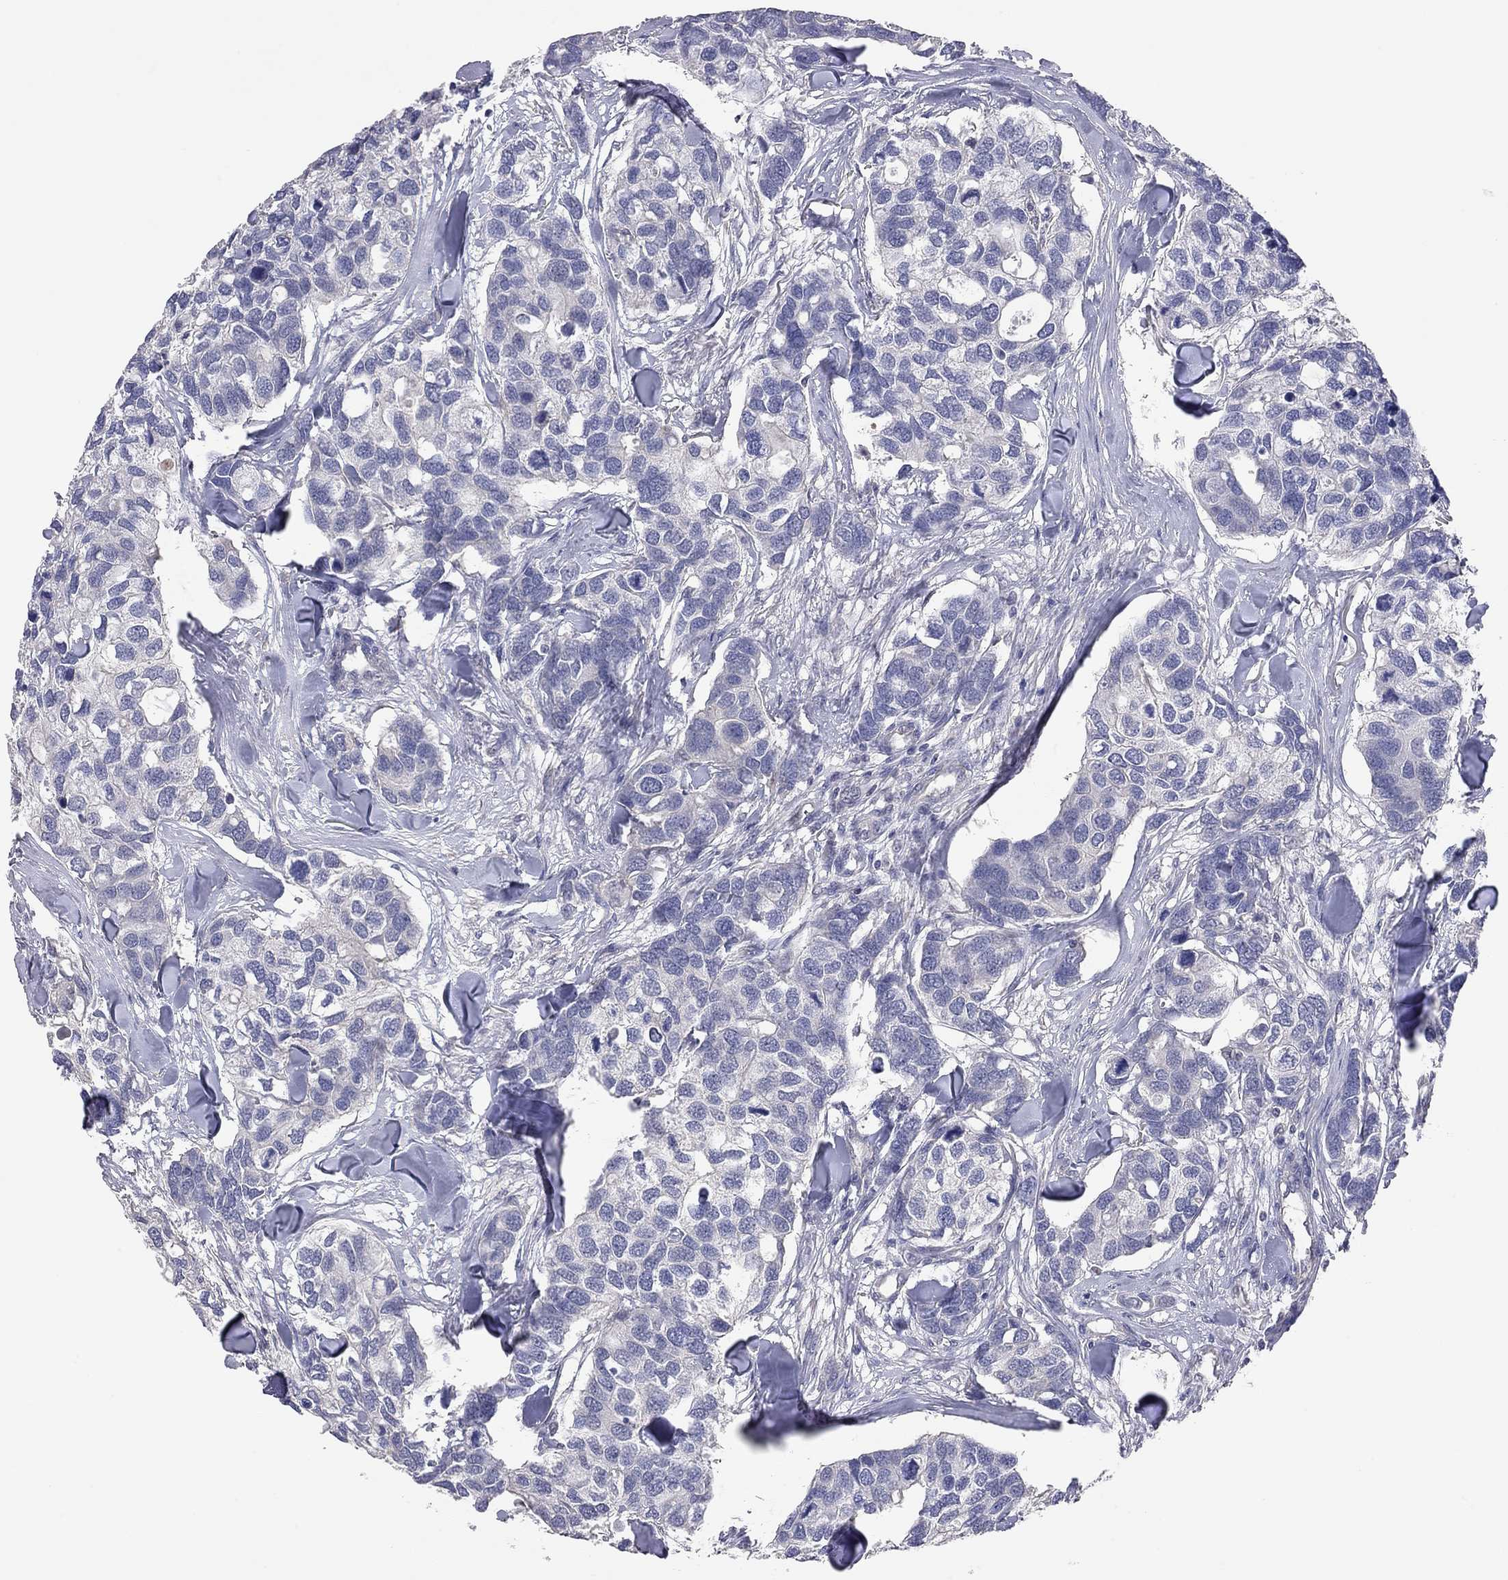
{"staining": {"intensity": "negative", "quantity": "none", "location": "none"}, "tissue": "breast cancer", "cell_type": "Tumor cells", "image_type": "cancer", "snomed": [{"axis": "morphology", "description": "Duct carcinoma"}, {"axis": "topography", "description": "Breast"}], "caption": "Immunohistochemical staining of human breast infiltrating ductal carcinoma demonstrates no significant expression in tumor cells. (DAB (3,3'-diaminobenzidine) IHC visualized using brightfield microscopy, high magnification).", "gene": "KCNB1", "patient": {"sex": "female", "age": 83}}